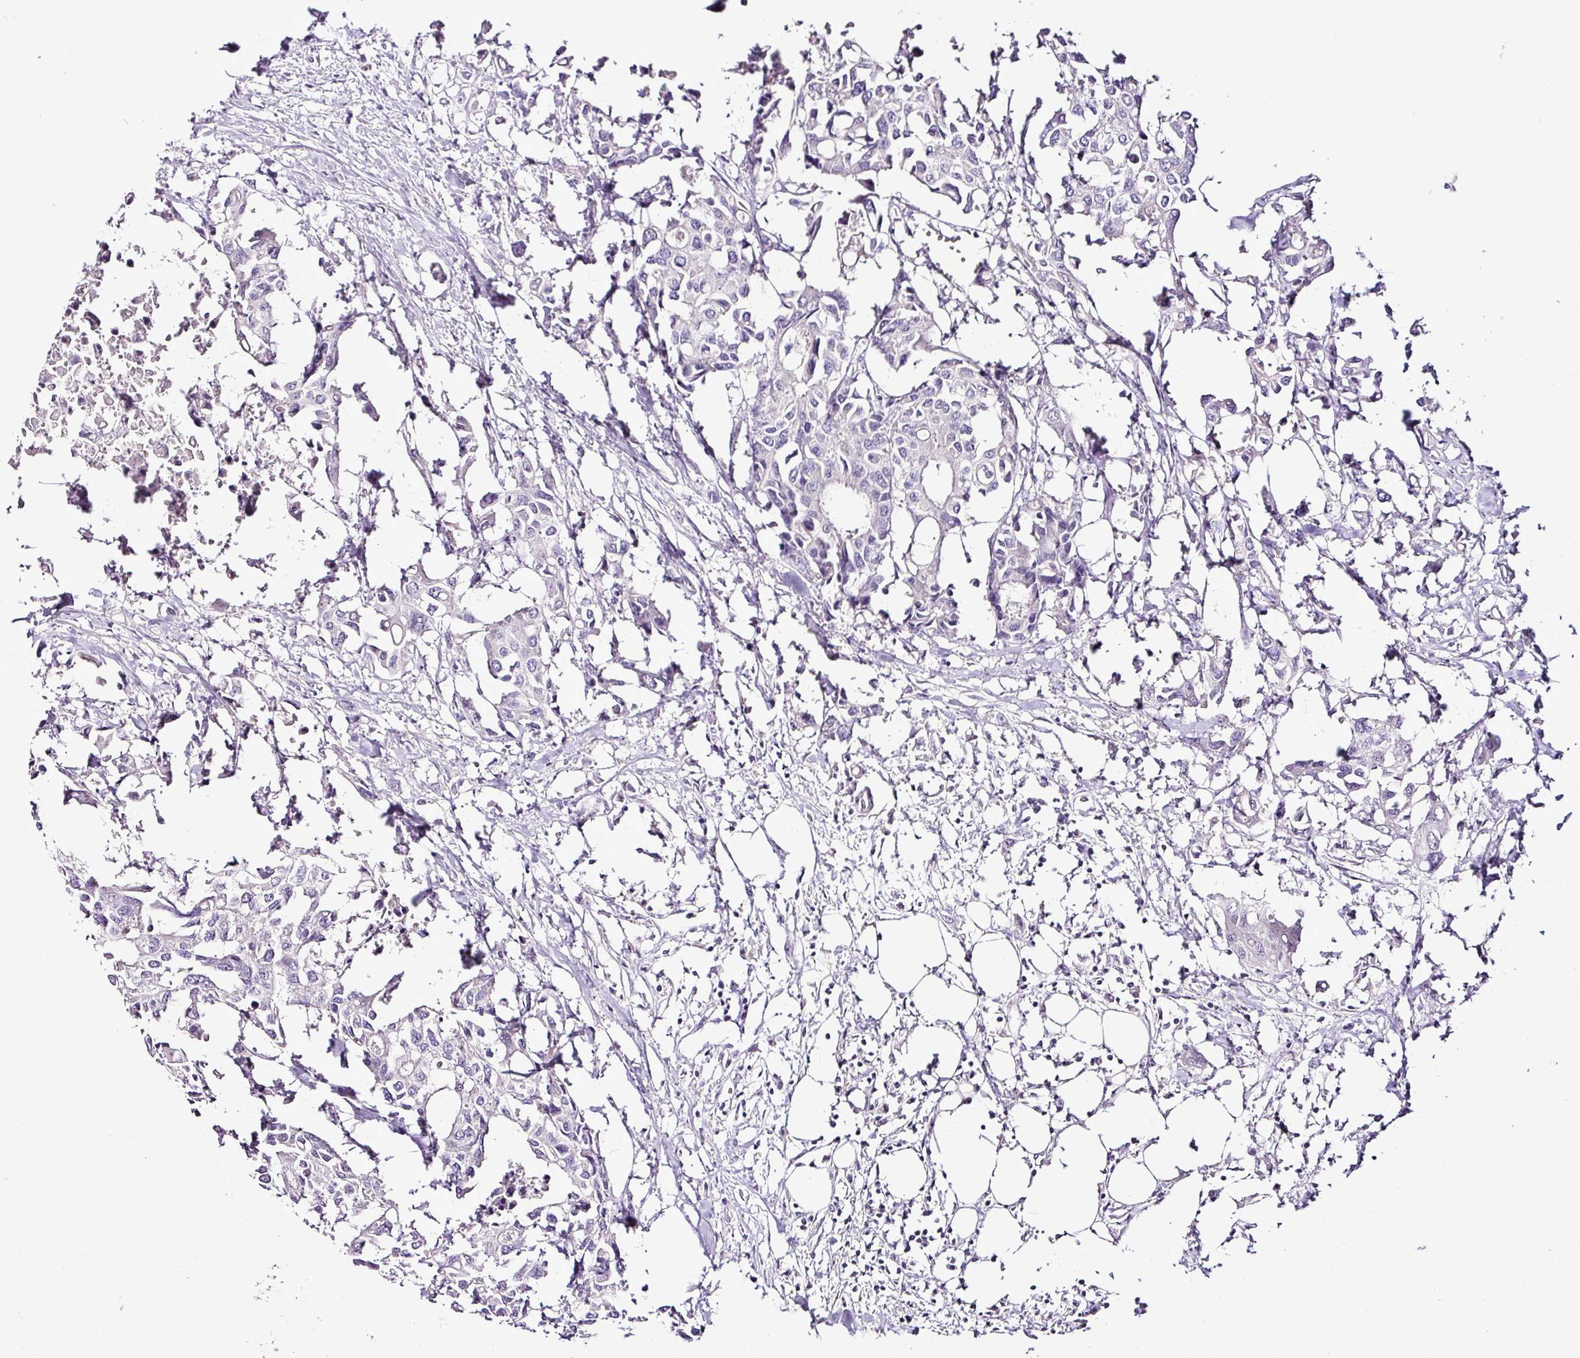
{"staining": {"intensity": "negative", "quantity": "none", "location": "none"}, "tissue": "colorectal cancer", "cell_type": "Tumor cells", "image_type": "cancer", "snomed": [{"axis": "morphology", "description": "Adenocarcinoma, NOS"}, {"axis": "topography", "description": "Colon"}], "caption": "Image shows no protein expression in tumor cells of colorectal adenocarcinoma tissue.", "gene": "ESR1", "patient": {"sex": "male", "age": 77}}